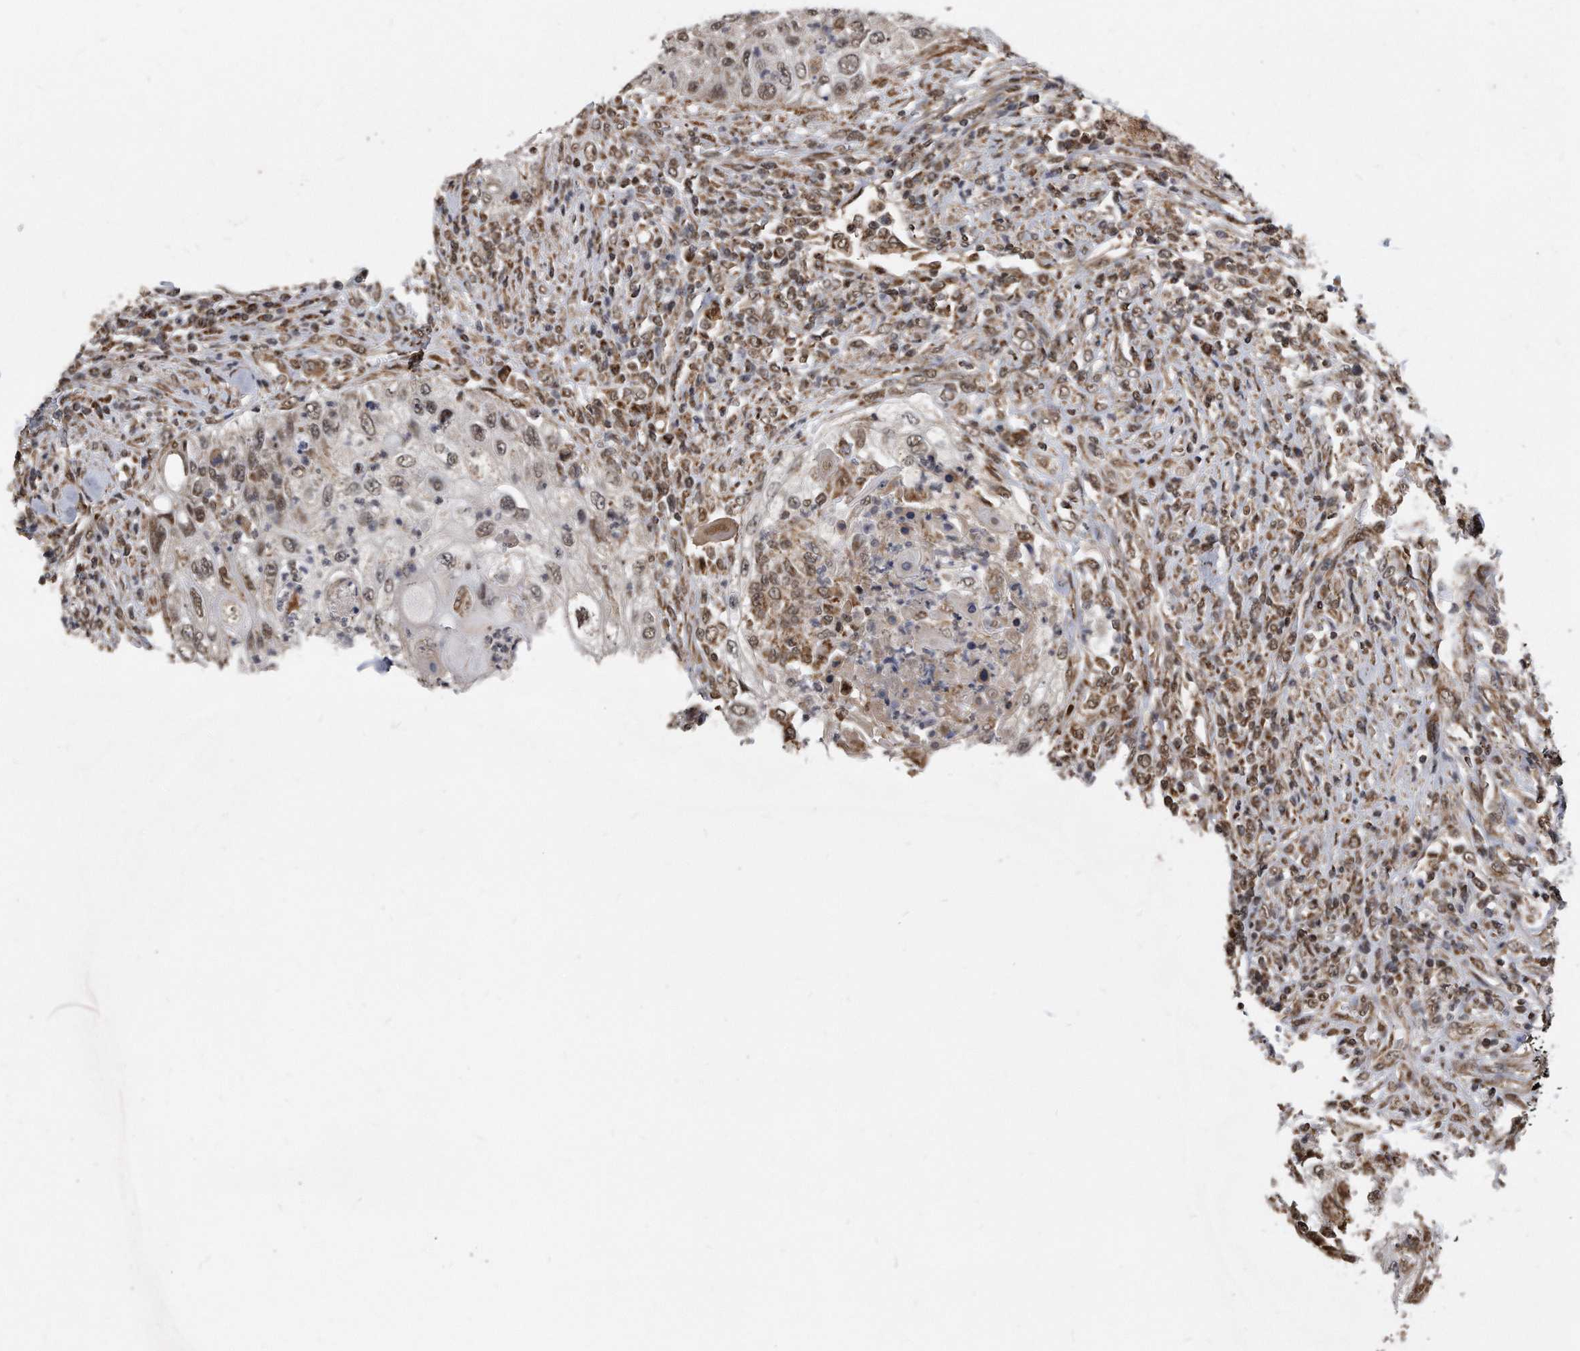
{"staining": {"intensity": "weak", "quantity": ">75%", "location": "nuclear"}, "tissue": "urothelial cancer", "cell_type": "Tumor cells", "image_type": "cancer", "snomed": [{"axis": "morphology", "description": "Urothelial carcinoma, High grade"}, {"axis": "topography", "description": "Urinary bladder"}], "caption": "A low amount of weak nuclear staining is appreciated in about >75% of tumor cells in urothelial cancer tissue.", "gene": "DUSP22", "patient": {"sex": "female", "age": 60}}